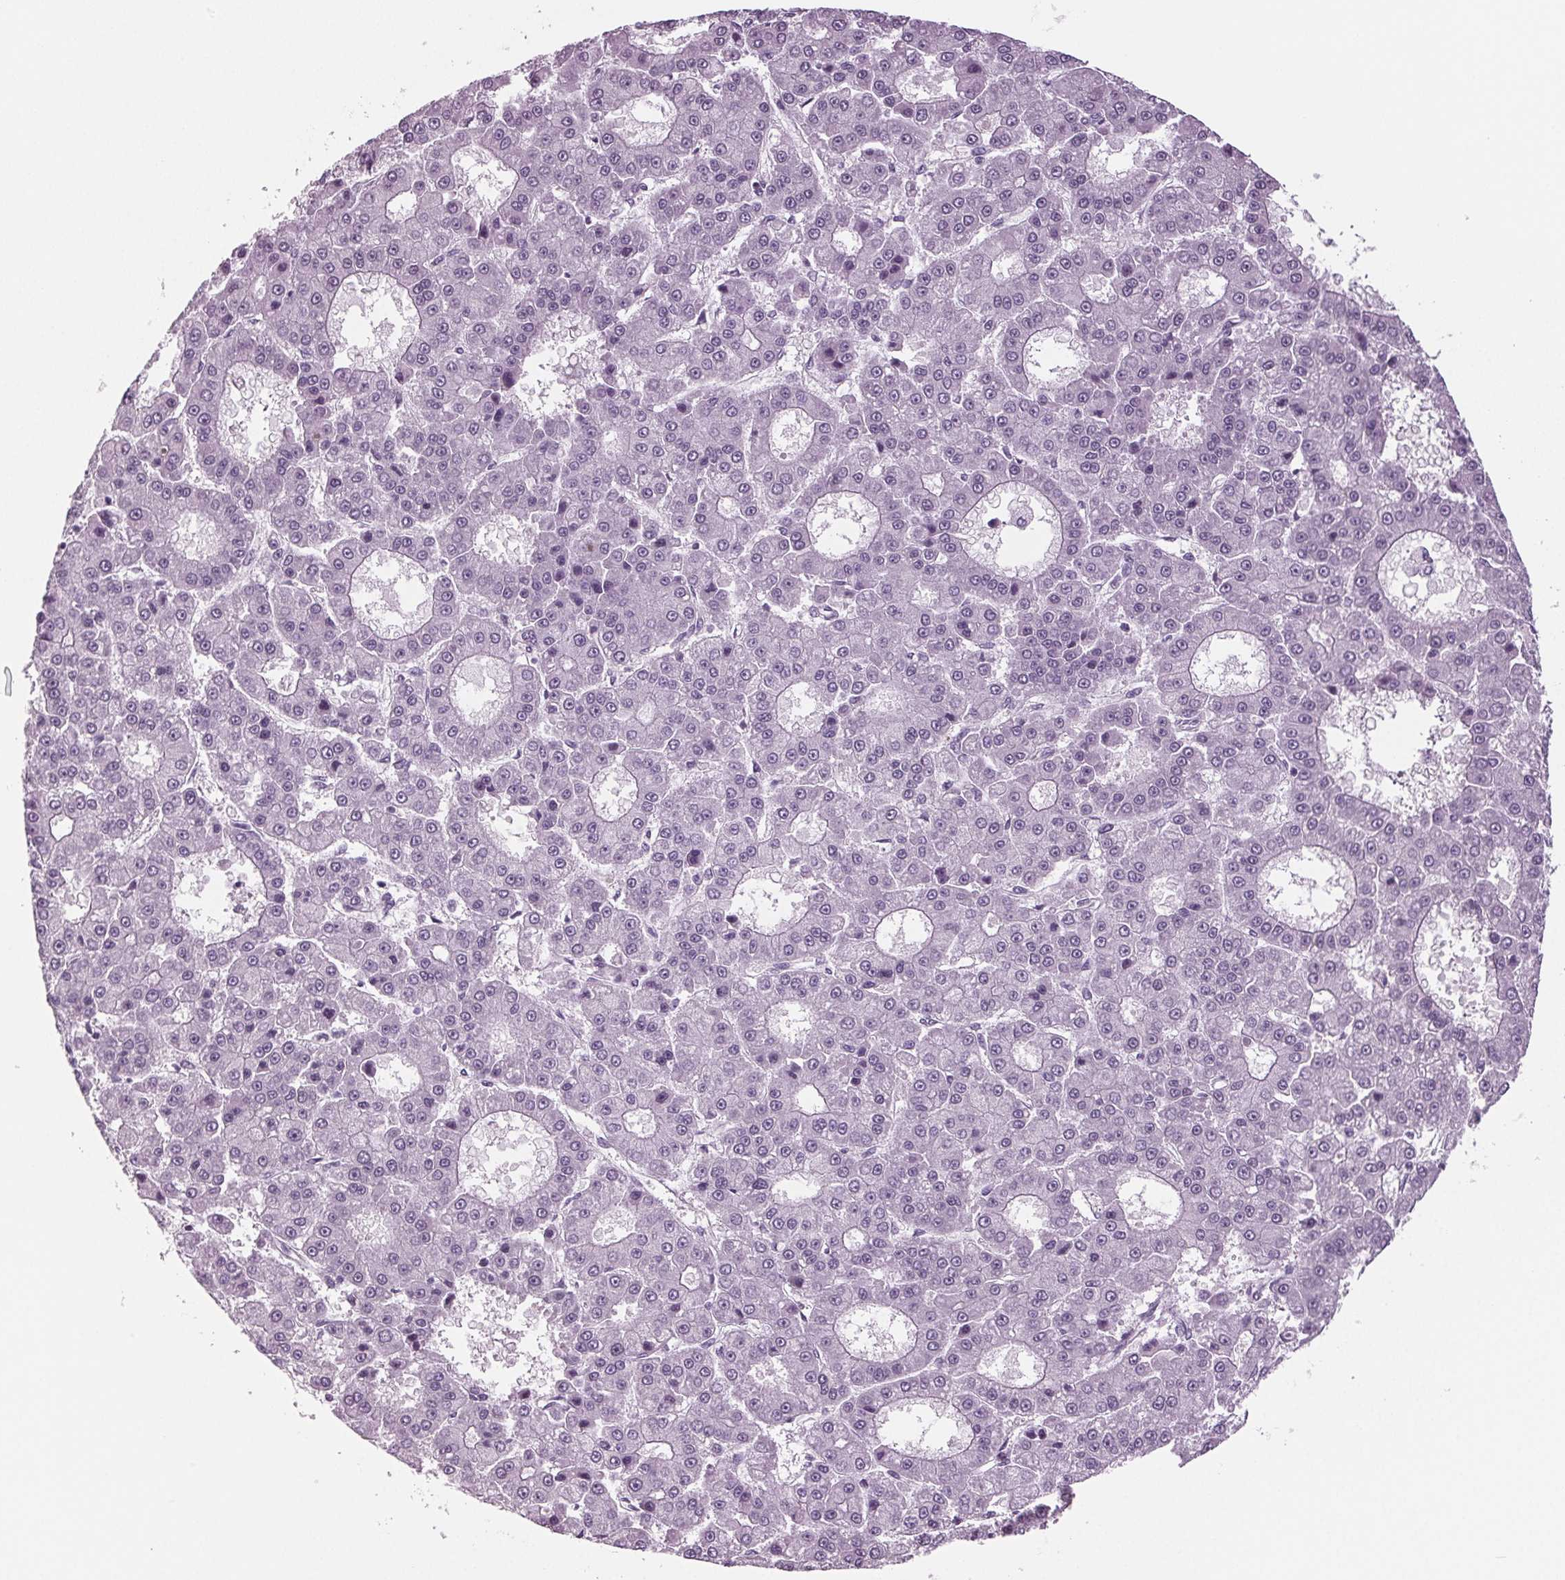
{"staining": {"intensity": "negative", "quantity": "none", "location": "none"}, "tissue": "liver cancer", "cell_type": "Tumor cells", "image_type": "cancer", "snomed": [{"axis": "morphology", "description": "Carcinoma, Hepatocellular, NOS"}, {"axis": "topography", "description": "Liver"}], "caption": "An IHC photomicrograph of liver hepatocellular carcinoma is shown. There is no staining in tumor cells of liver hepatocellular carcinoma.", "gene": "BHLHE22", "patient": {"sex": "male", "age": 70}}